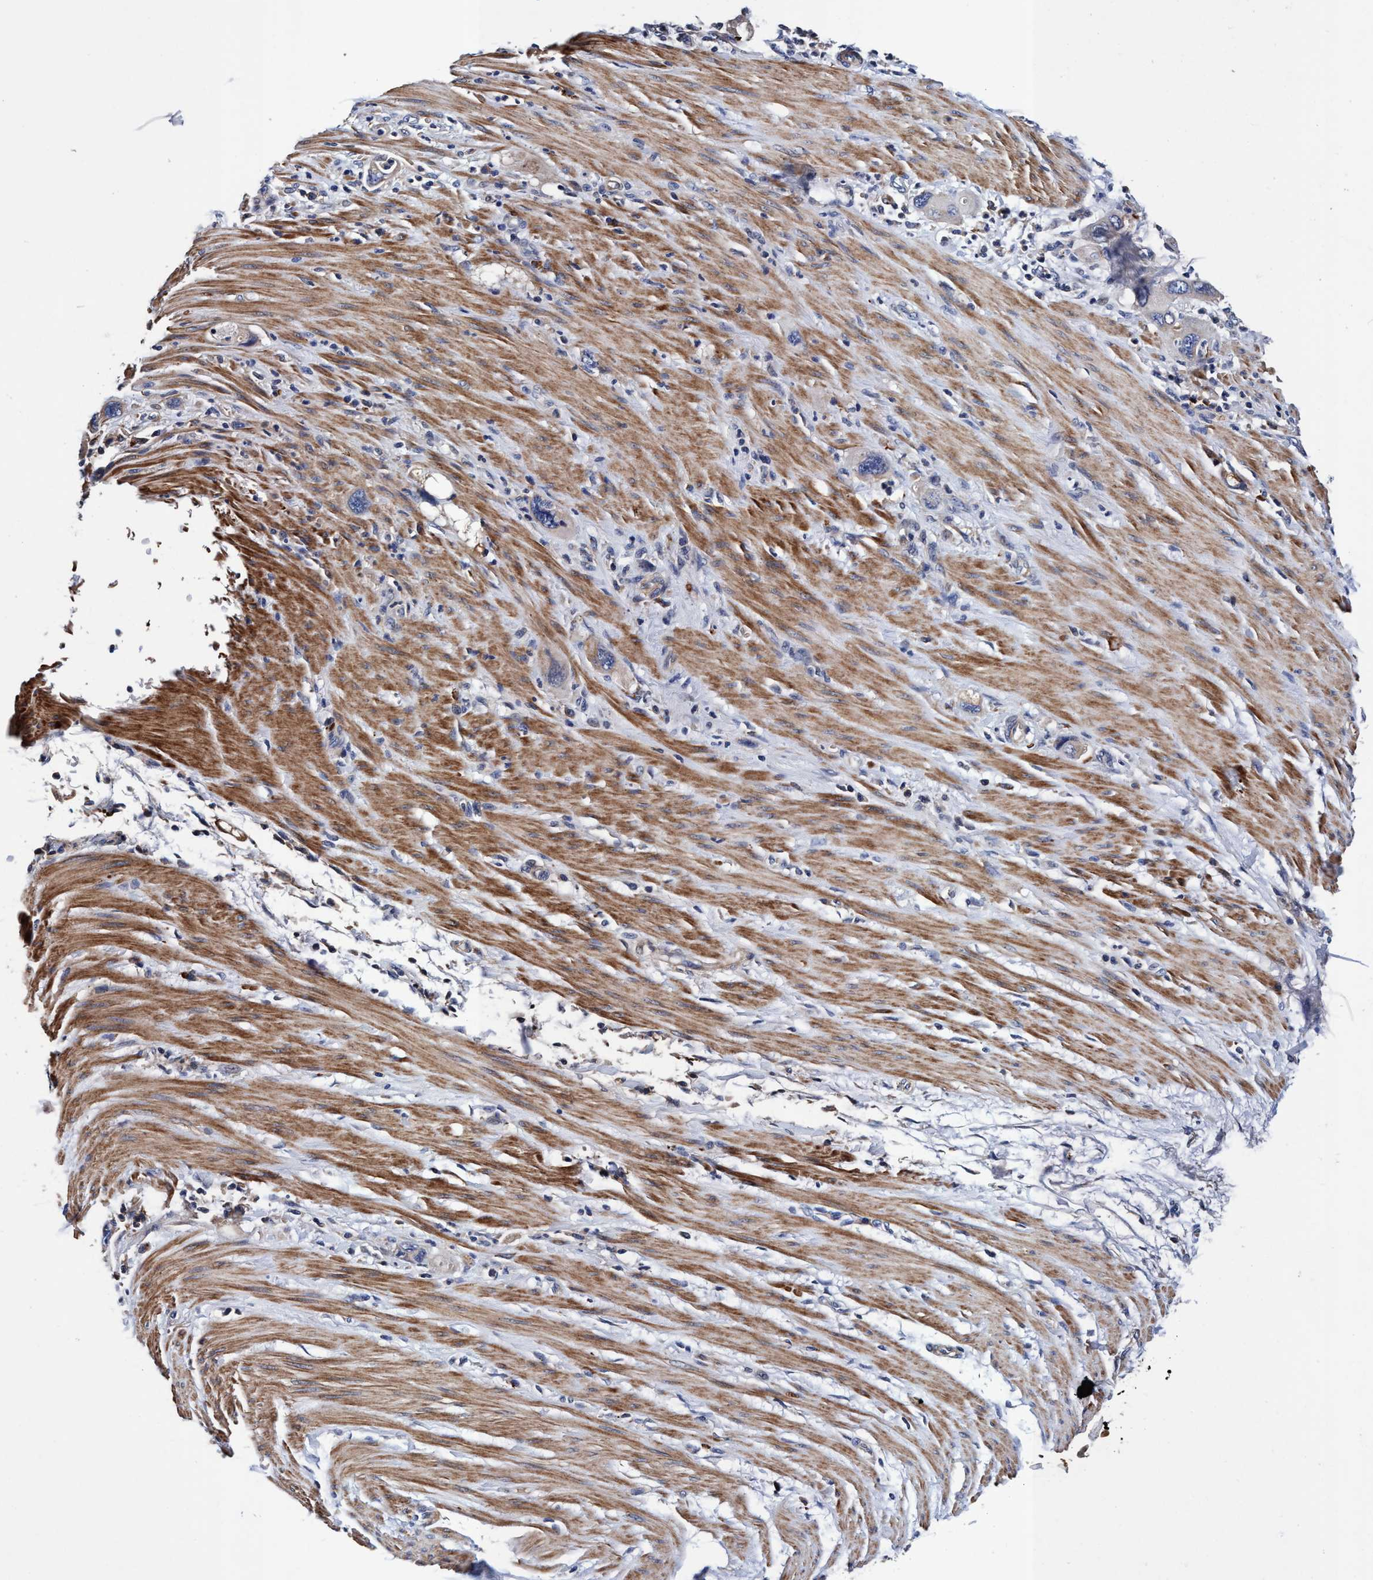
{"staining": {"intensity": "weak", "quantity": "<25%", "location": "cytoplasmic/membranous"}, "tissue": "pancreatic cancer", "cell_type": "Tumor cells", "image_type": "cancer", "snomed": [{"axis": "morphology", "description": "Adenocarcinoma, NOS"}, {"axis": "topography", "description": "Pancreas"}], "caption": "Human pancreatic cancer stained for a protein using immunohistochemistry reveals no positivity in tumor cells.", "gene": "RNF208", "patient": {"sex": "female", "age": 70}}